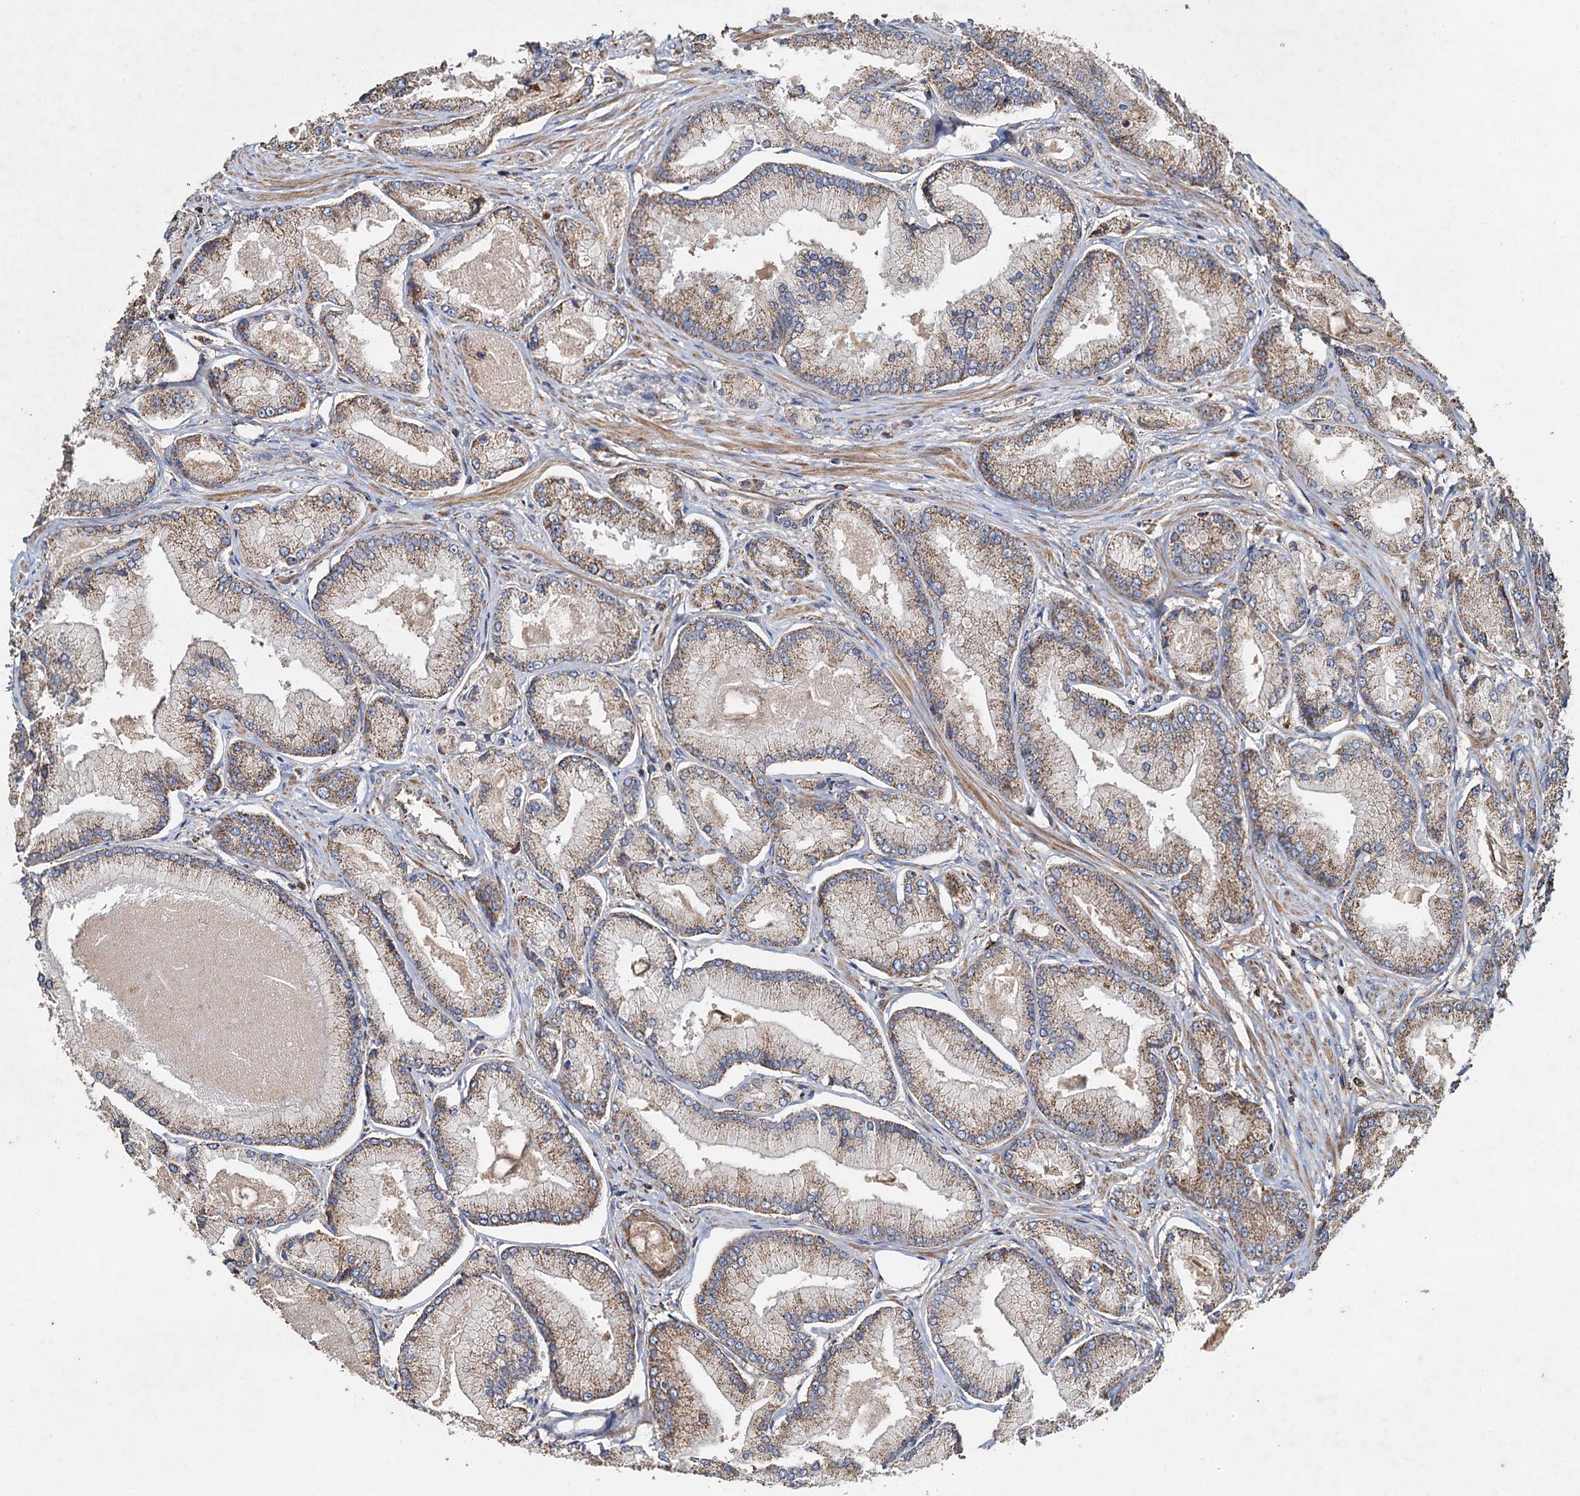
{"staining": {"intensity": "moderate", "quantity": ">75%", "location": "cytoplasmic/membranous"}, "tissue": "prostate cancer", "cell_type": "Tumor cells", "image_type": "cancer", "snomed": [{"axis": "morphology", "description": "Adenocarcinoma, Low grade"}, {"axis": "topography", "description": "Prostate"}], "caption": "A high-resolution micrograph shows immunohistochemistry staining of prostate adenocarcinoma (low-grade), which displays moderate cytoplasmic/membranous staining in approximately >75% of tumor cells.", "gene": "SDS", "patient": {"sex": "male", "age": 74}}